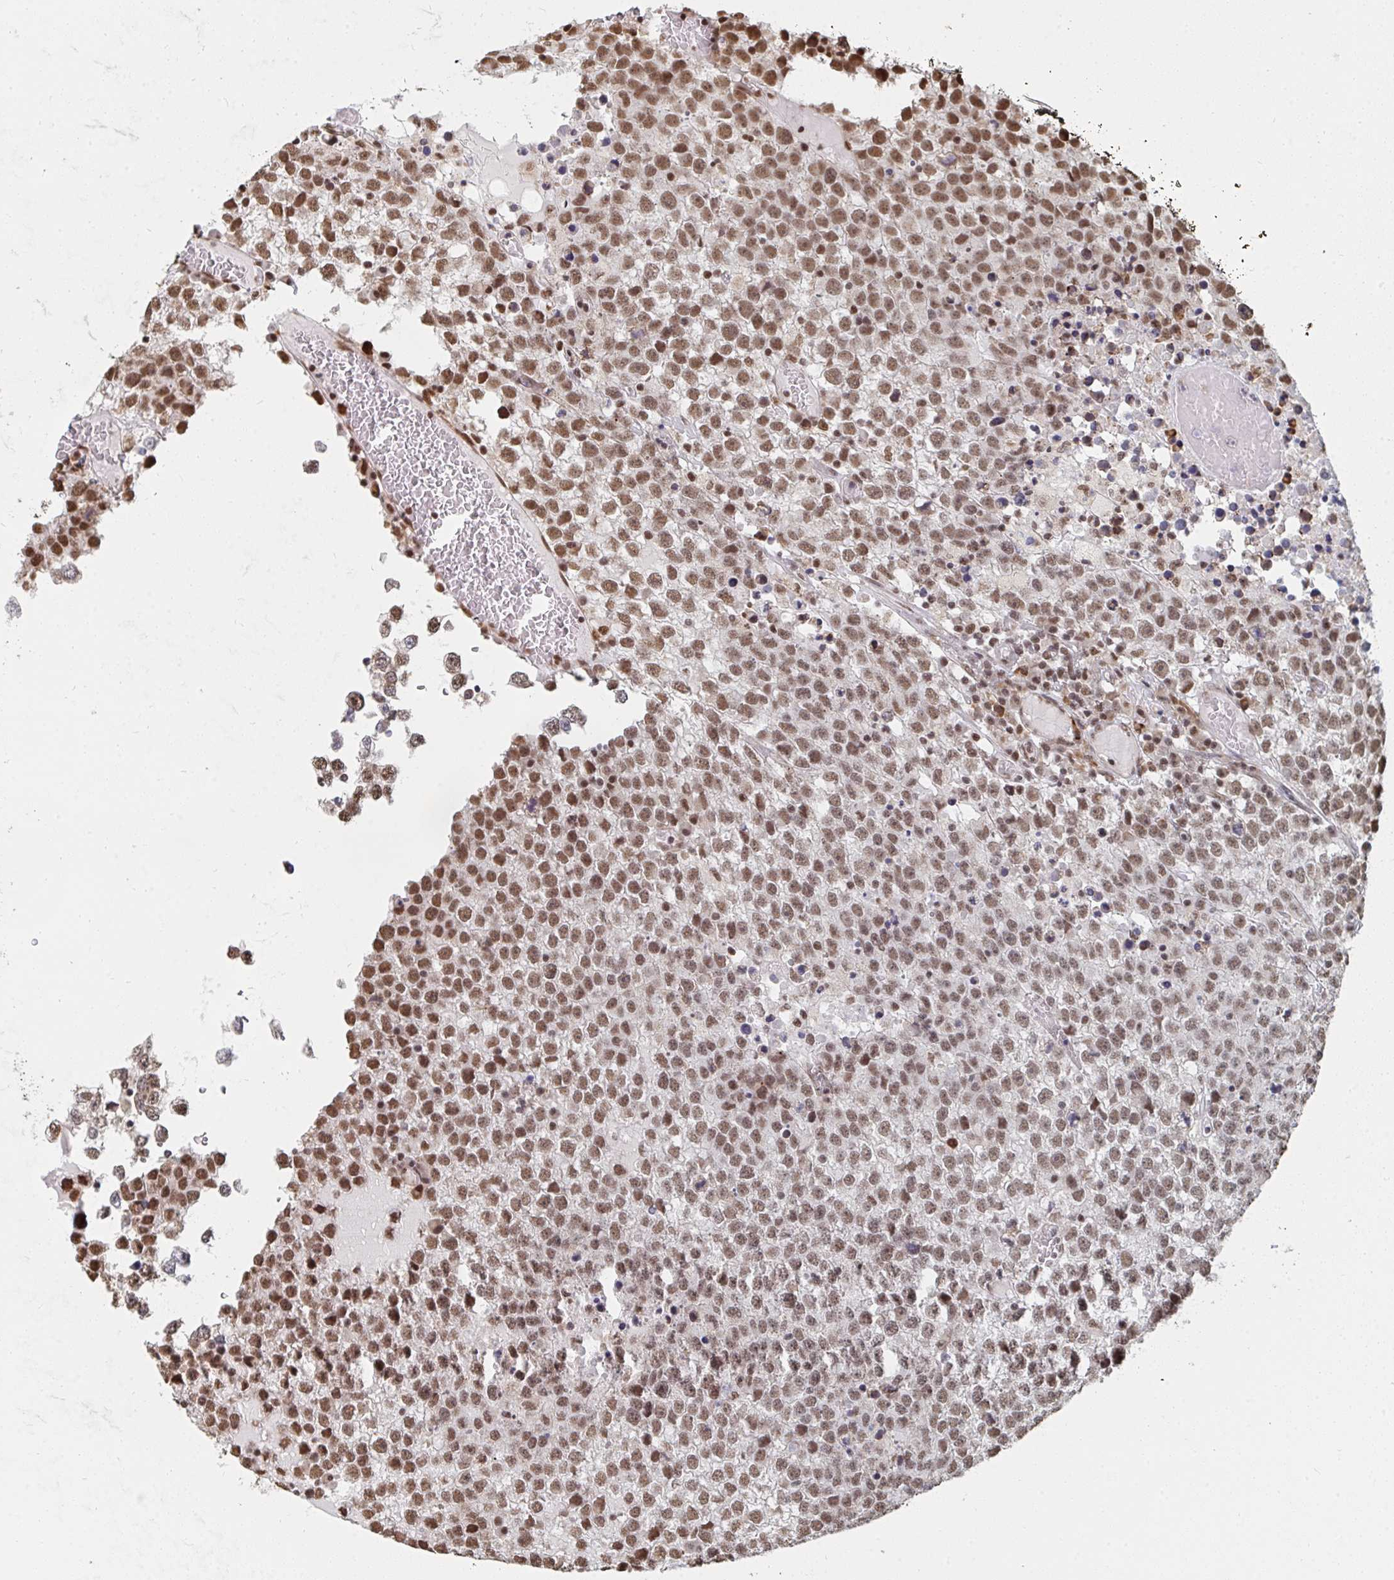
{"staining": {"intensity": "moderate", "quantity": ">75%", "location": "nuclear"}, "tissue": "testis cancer", "cell_type": "Tumor cells", "image_type": "cancer", "snomed": [{"axis": "morphology", "description": "Seminoma, NOS"}, {"axis": "topography", "description": "Testis"}], "caption": "Human testis cancer stained with a protein marker shows moderate staining in tumor cells.", "gene": "MBNL1", "patient": {"sex": "male", "age": 65}}